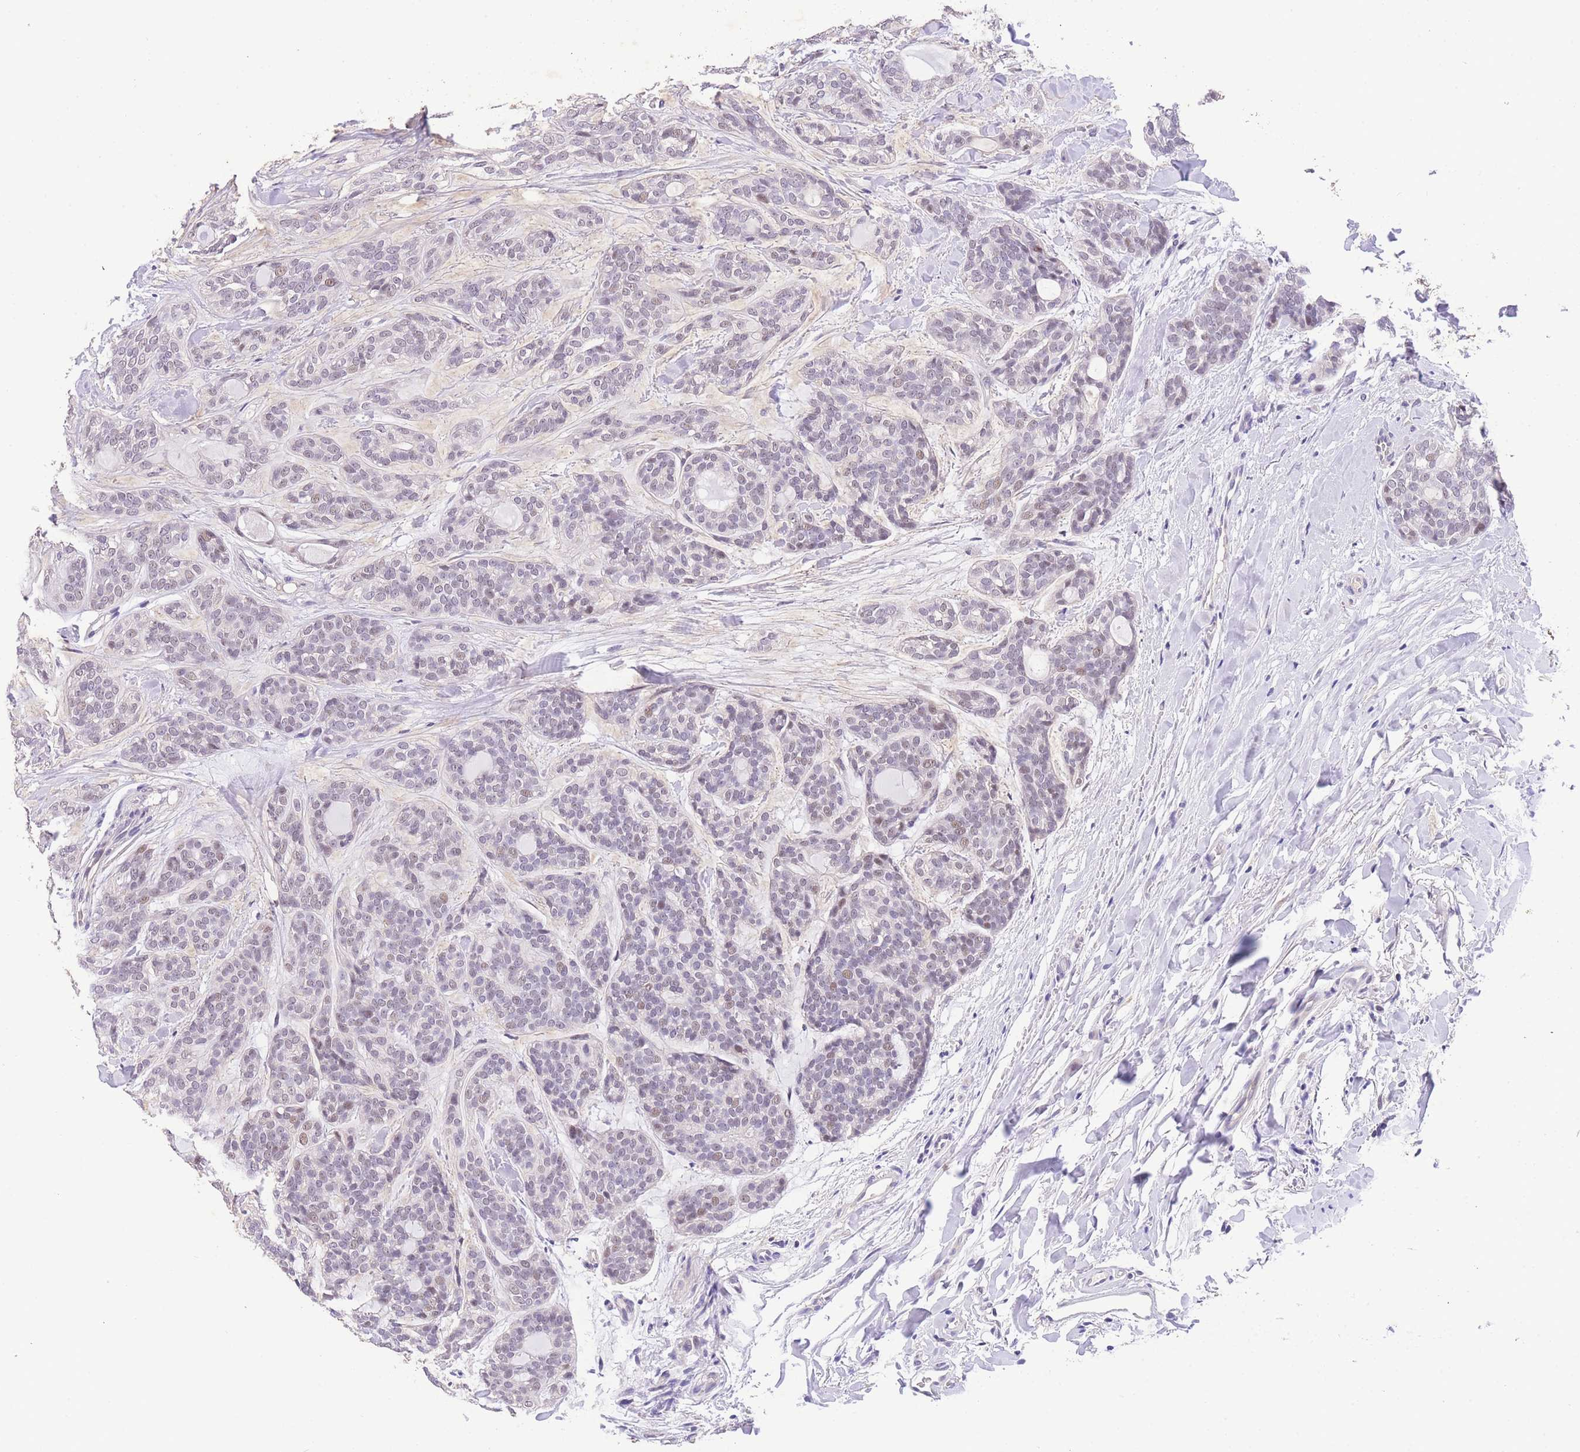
{"staining": {"intensity": "negative", "quantity": "none", "location": "none"}, "tissue": "head and neck cancer", "cell_type": "Tumor cells", "image_type": "cancer", "snomed": [{"axis": "morphology", "description": "Adenocarcinoma, NOS"}, {"axis": "topography", "description": "Head-Neck"}], "caption": "High power microscopy histopathology image of an IHC photomicrograph of head and neck cancer (adenocarcinoma), revealing no significant positivity in tumor cells. (Brightfield microscopy of DAB (3,3'-diaminobenzidine) immunohistochemistry at high magnification).", "gene": "SLC35F2", "patient": {"sex": "male", "age": 66}}